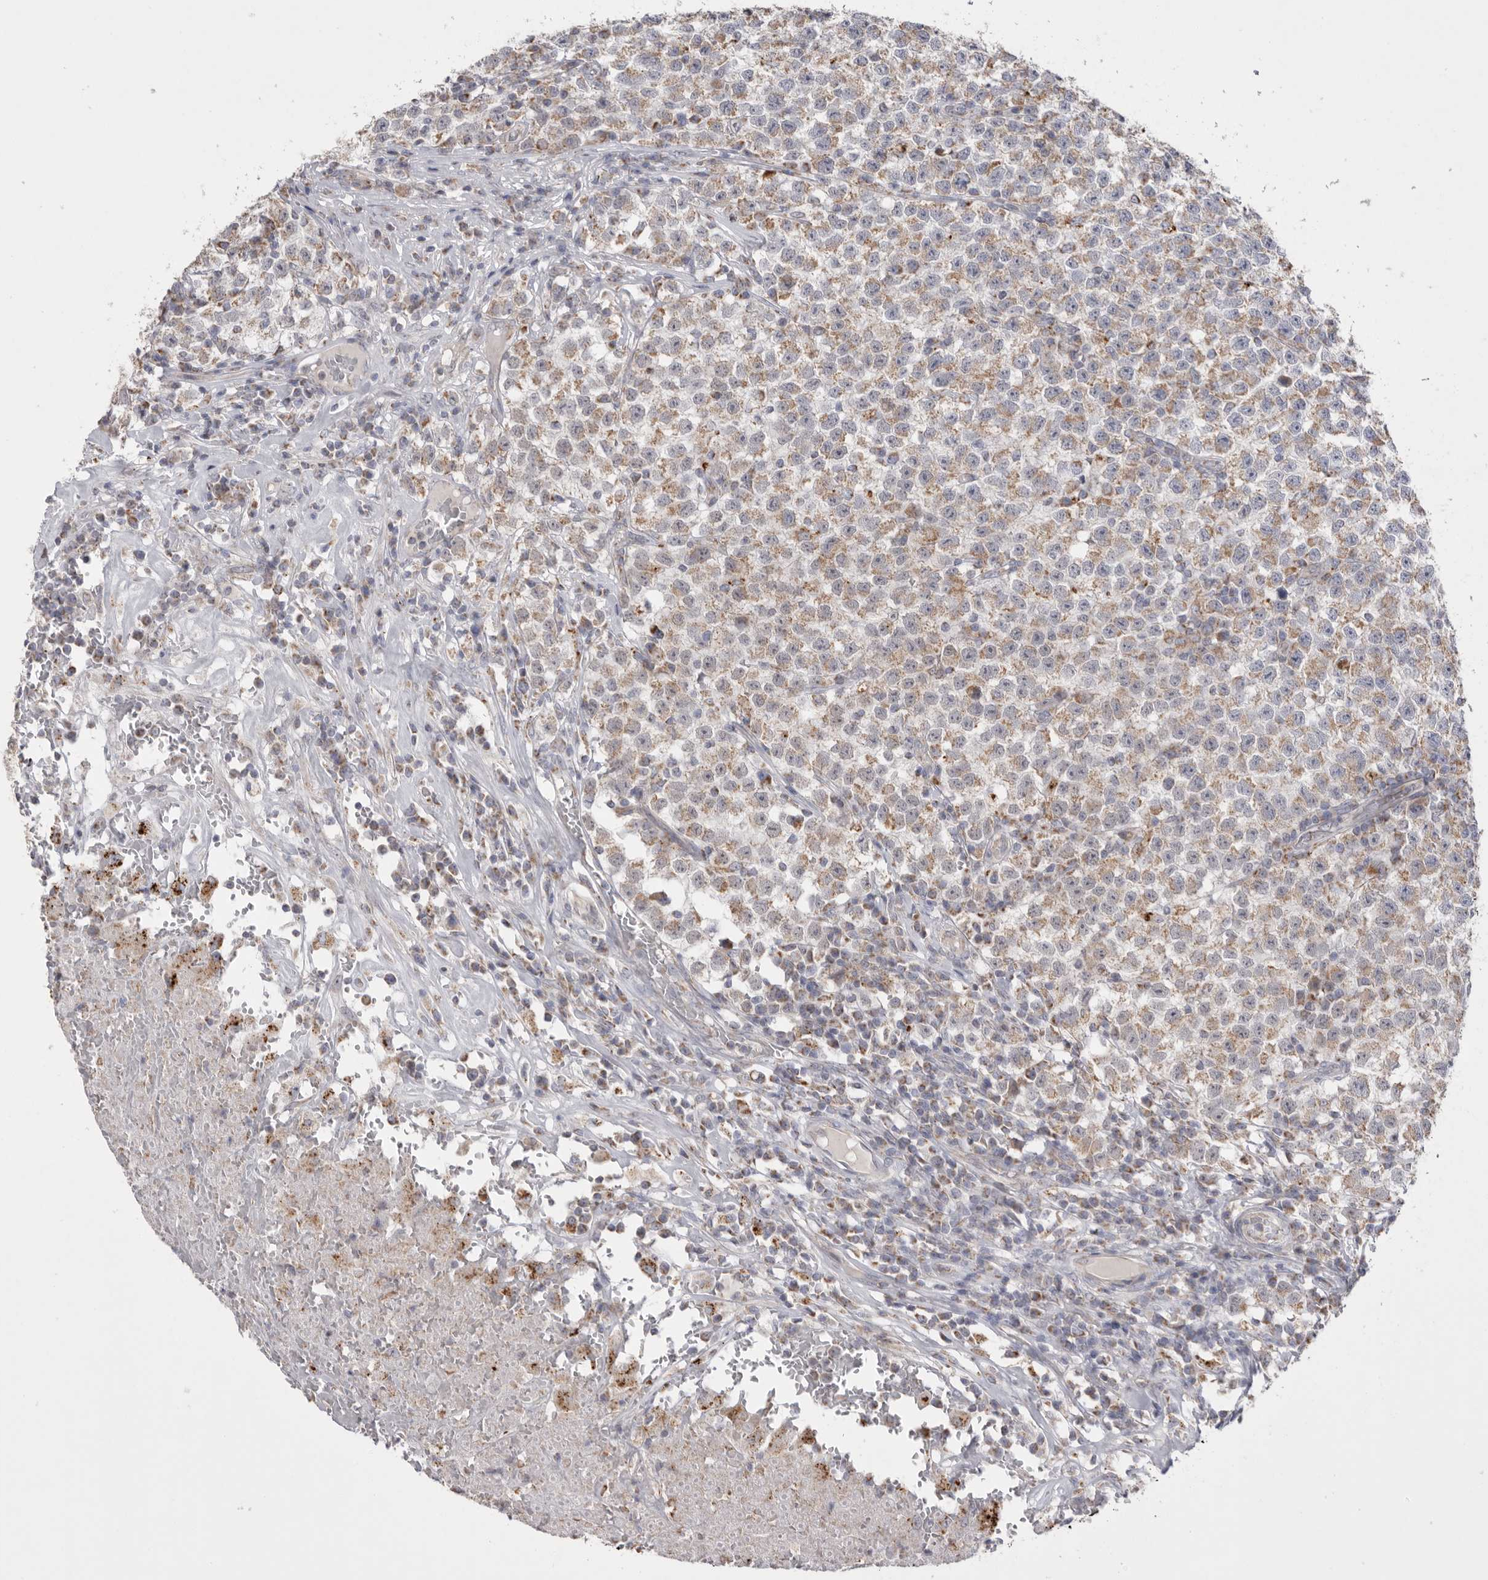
{"staining": {"intensity": "weak", "quantity": ">75%", "location": "cytoplasmic/membranous"}, "tissue": "testis cancer", "cell_type": "Tumor cells", "image_type": "cancer", "snomed": [{"axis": "morphology", "description": "Seminoma, NOS"}, {"axis": "topography", "description": "Testis"}], "caption": "Approximately >75% of tumor cells in human testis cancer exhibit weak cytoplasmic/membranous protein staining as visualized by brown immunohistochemical staining.", "gene": "VDAC3", "patient": {"sex": "male", "age": 22}}